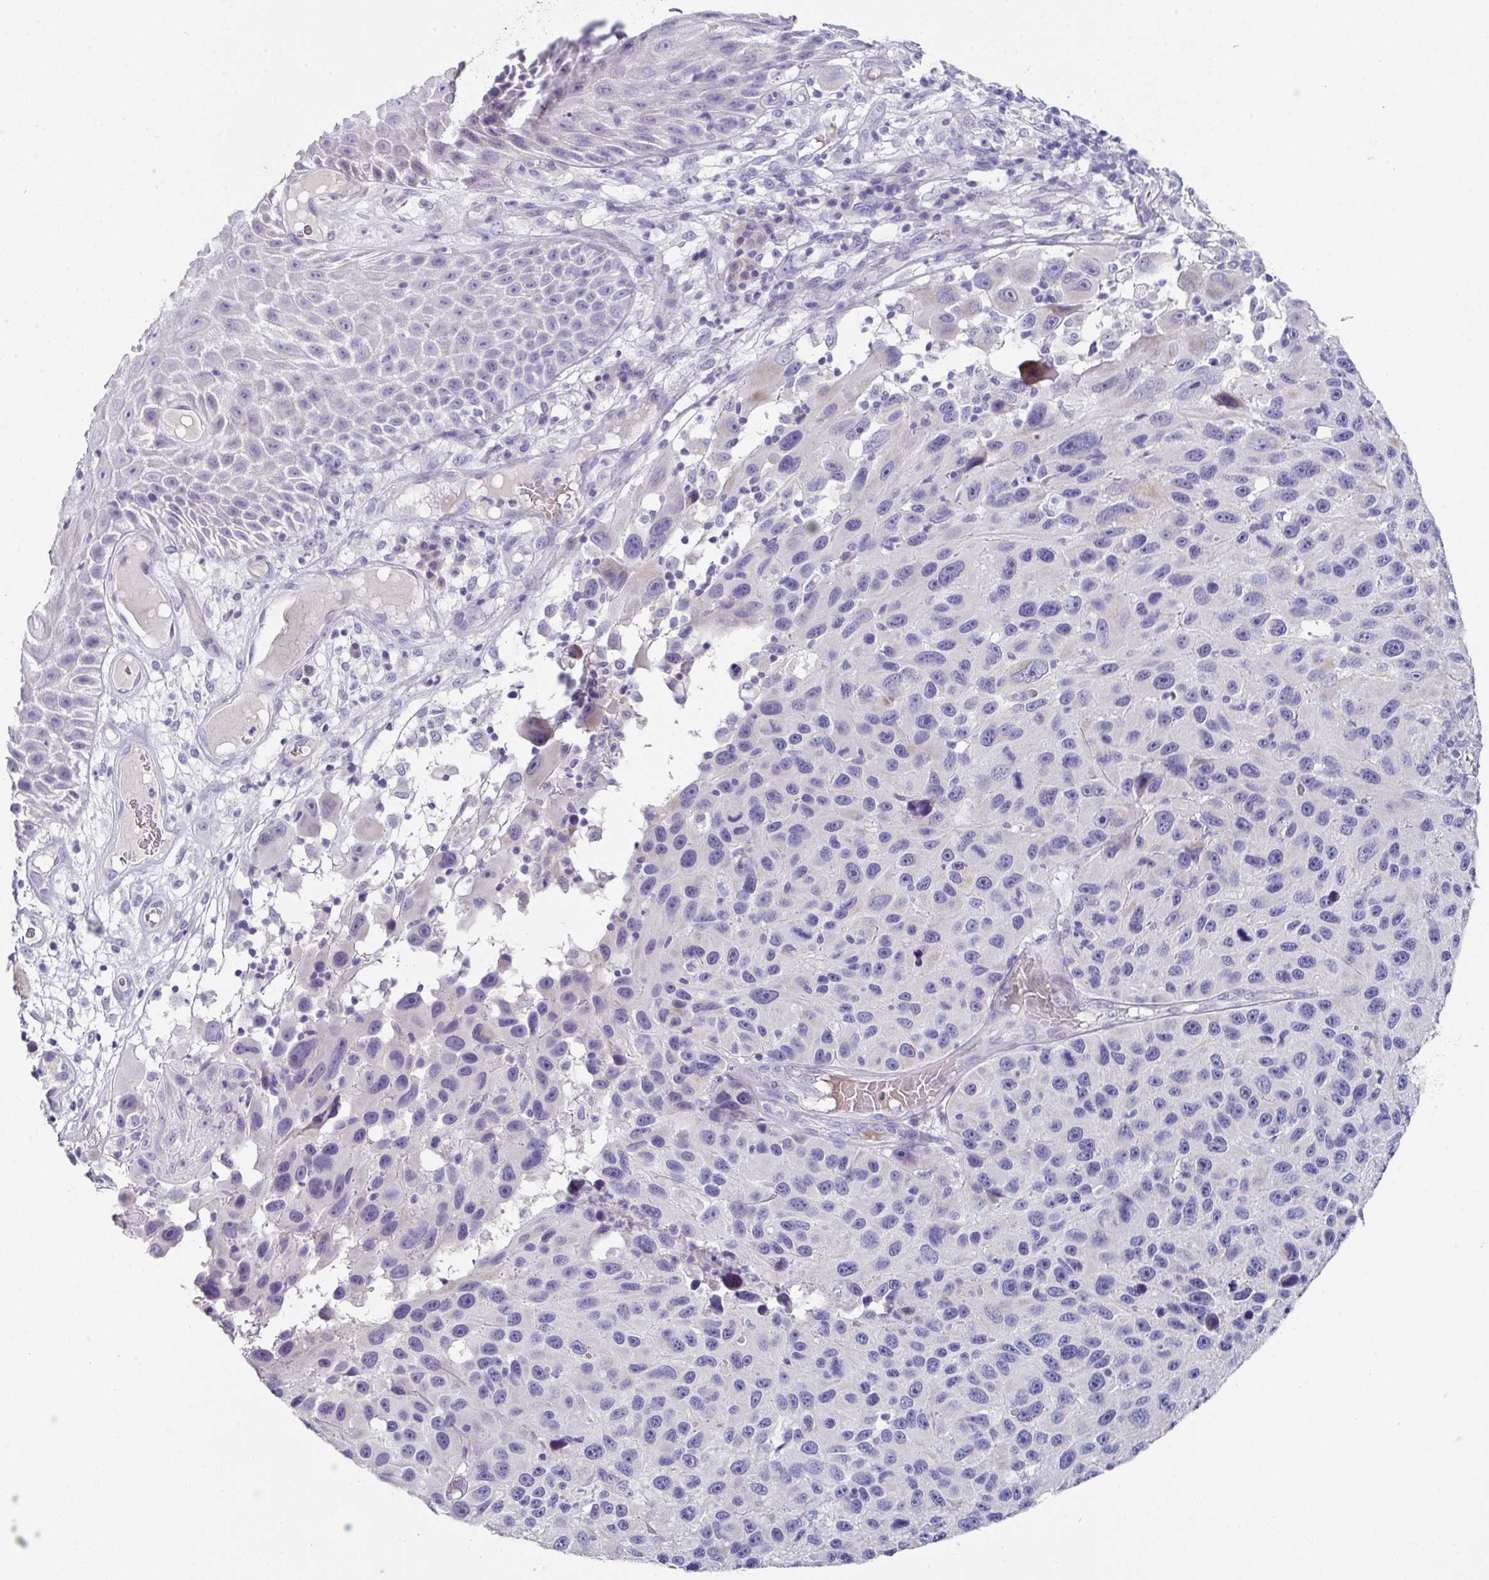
{"staining": {"intensity": "negative", "quantity": "none", "location": "none"}, "tissue": "melanoma", "cell_type": "Tumor cells", "image_type": "cancer", "snomed": [{"axis": "morphology", "description": "Malignant melanoma, NOS"}, {"axis": "topography", "description": "Skin"}], "caption": "Human melanoma stained for a protein using immunohistochemistry (IHC) displays no staining in tumor cells.", "gene": "DEFB115", "patient": {"sex": "male", "age": 53}}